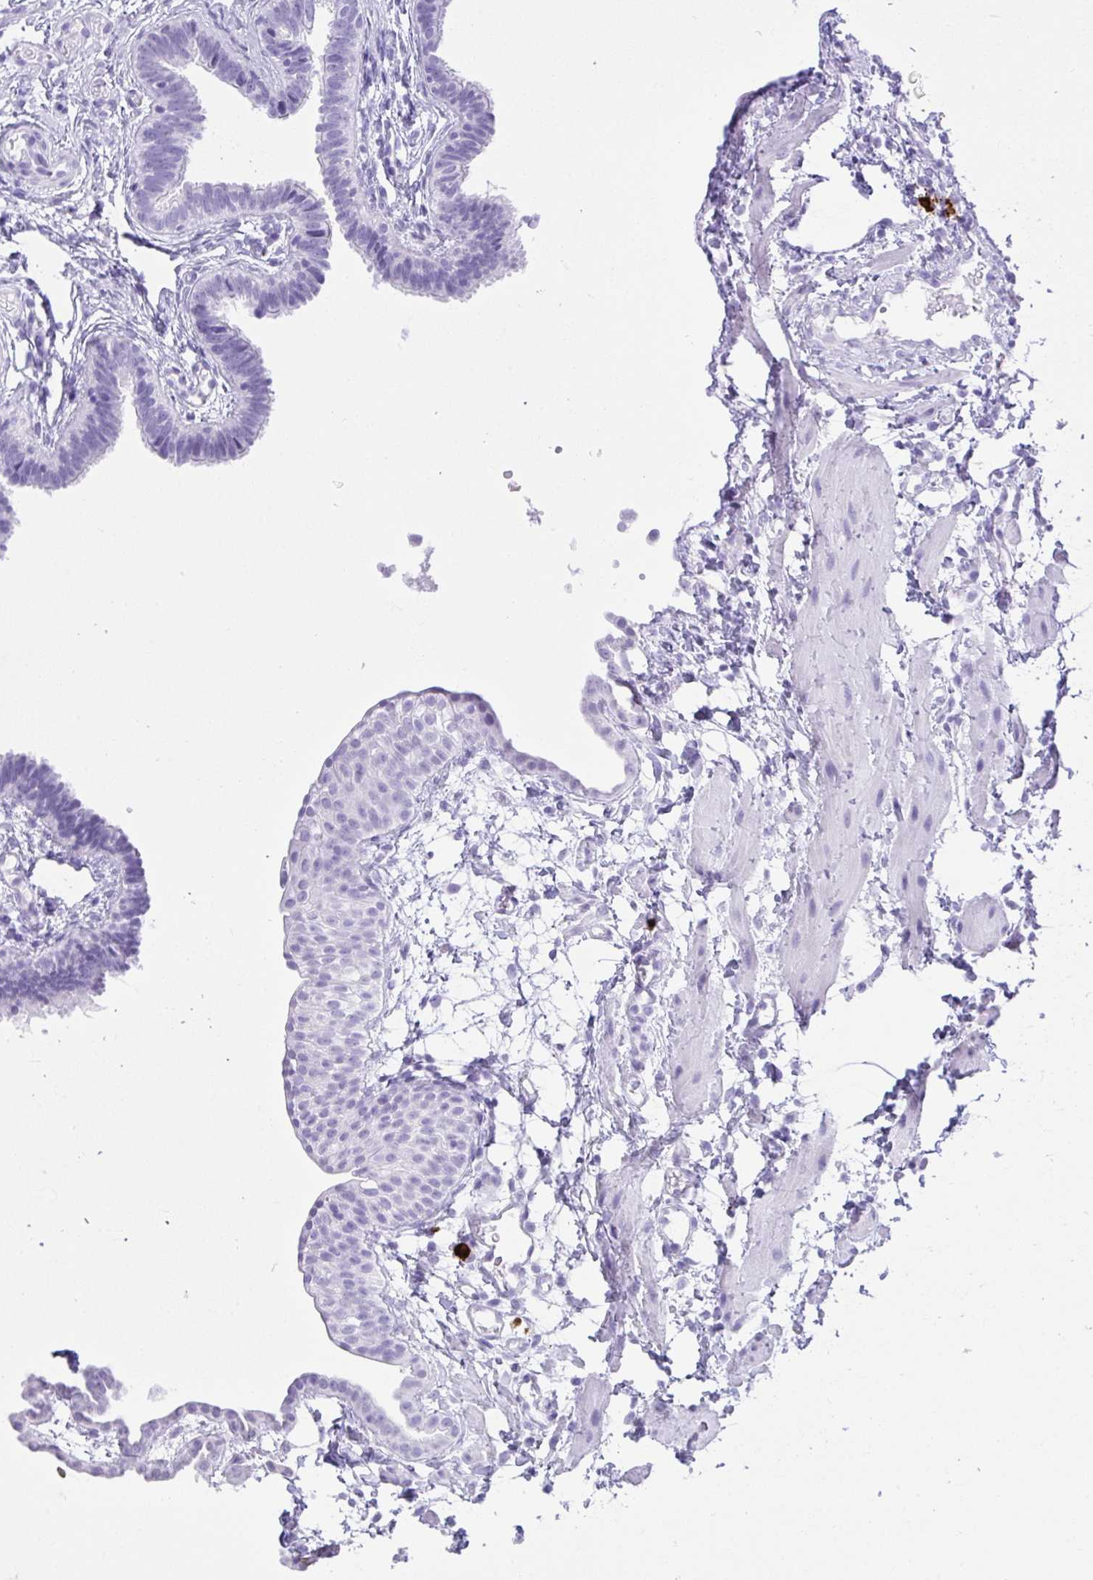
{"staining": {"intensity": "negative", "quantity": "none", "location": "none"}, "tissue": "fallopian tube", "cell_type": "Glandular cells", "image_type": "normal", "snomed": [{"axis": "morphology", "description": "Normal tissue, NOS"}, {"axis": "topography", "description": "Fallopian tube"}], "caption": "This photomicrograph is of benign fallopian tube stained with IHC to label a protein in brown with the nuclei are counter-stained blue. There is no positivity in glandular cells.", "gene": "CDADC1", "patient": {"sex": "female", "age": 37}}